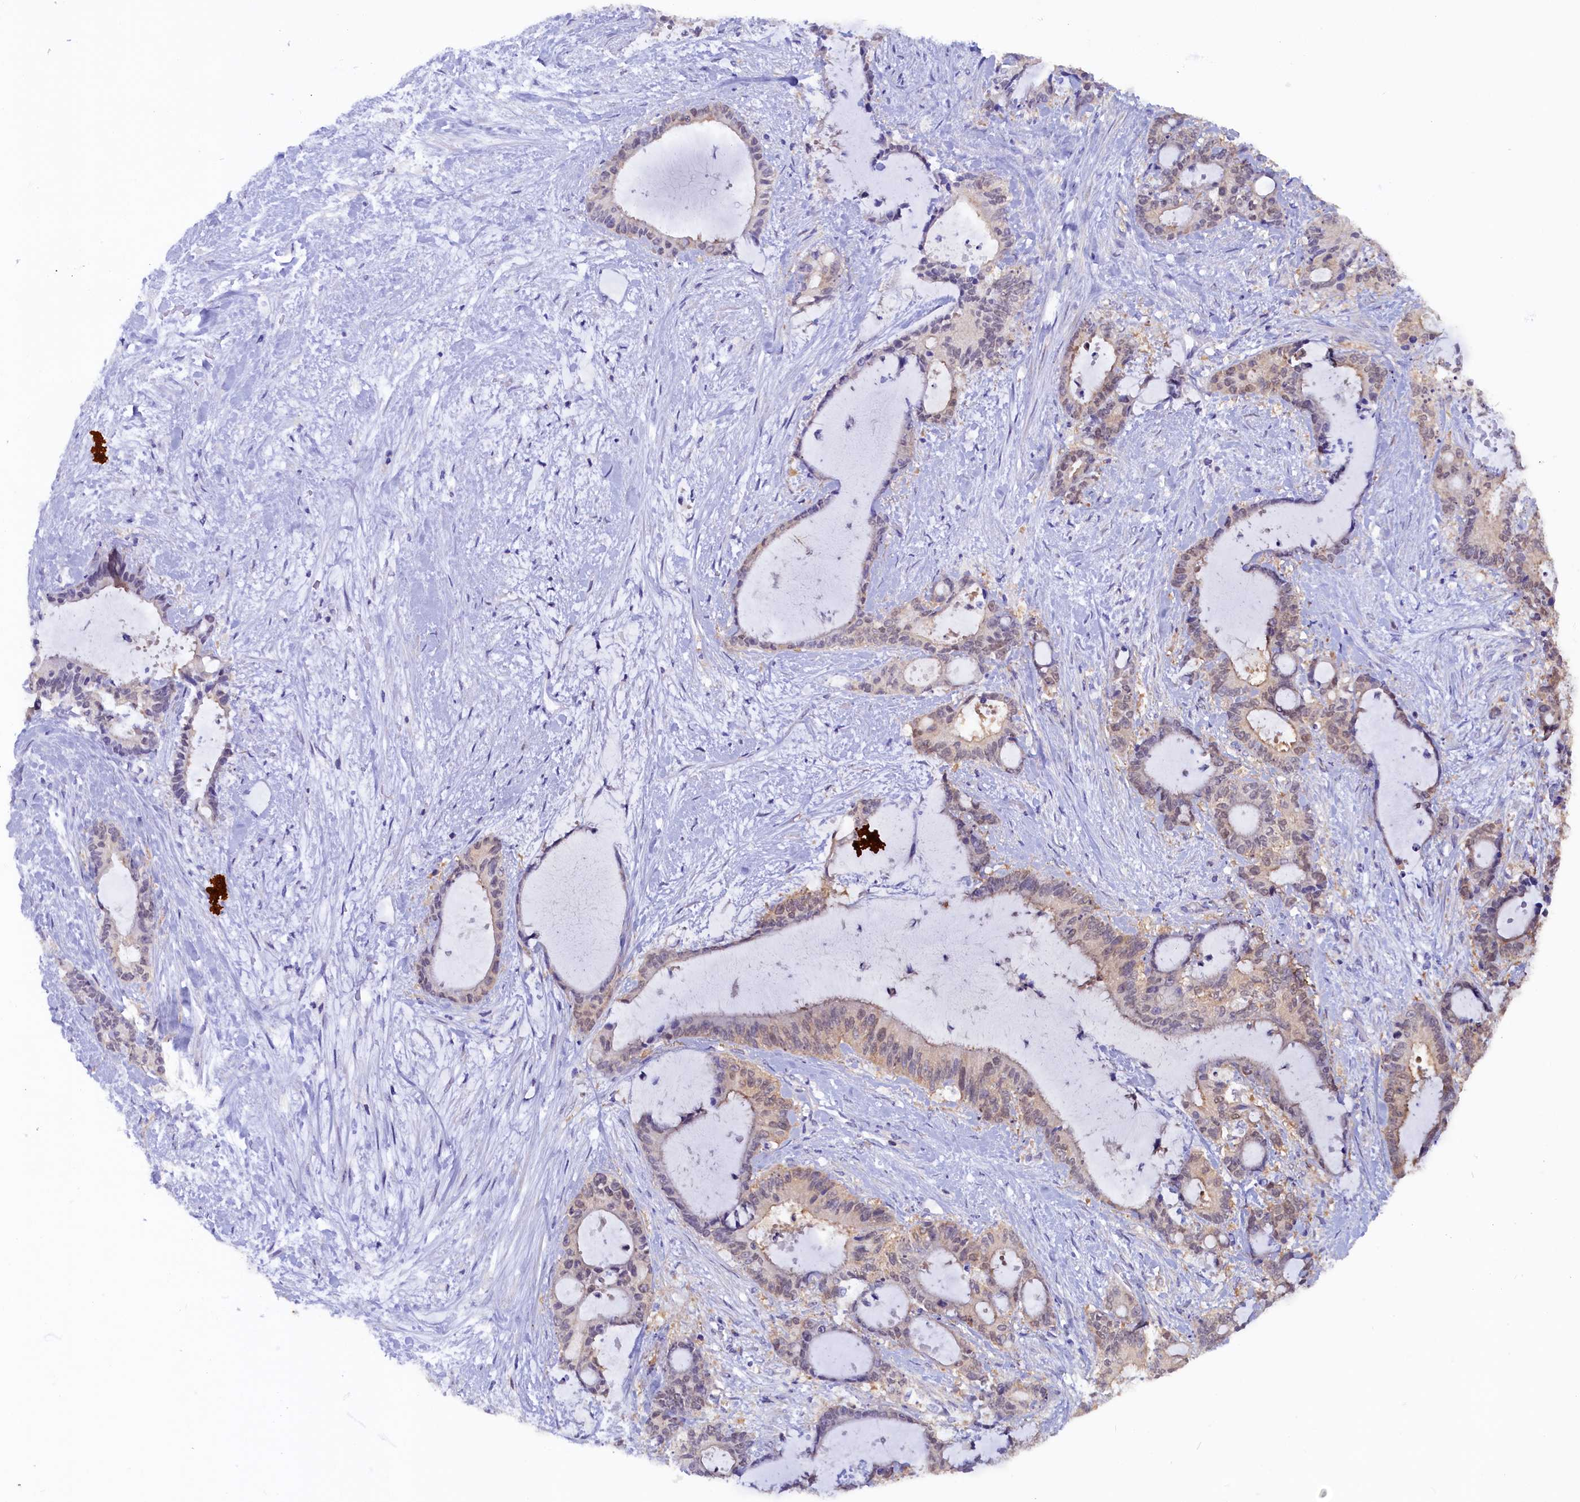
{"staining": {"intensity": "weak", "quantity": "25%-75%", "location": "nuclear"}, "tissue": "liver cancer", "cell_type": "Tumor cells", "image_type": "cancer", "snomed": [{"axis": "morphology", "description": "Normal tissue, NOS"}, {"axis": "morphology", "description": "Cholangiocarcinoma"}, {"axis": "topography", "description": "Liver"}, {"axis": "topography", "description": "Peripheral nerve tissue"}], "caption": "Weak nuclear positivity for a protein is seen in about 25%-75% of tumor cells of liver cholangiocarcinoma using immunohistochemistry.", "gene": "JPT2", "patient": {"sex": "female", "age": 73}}